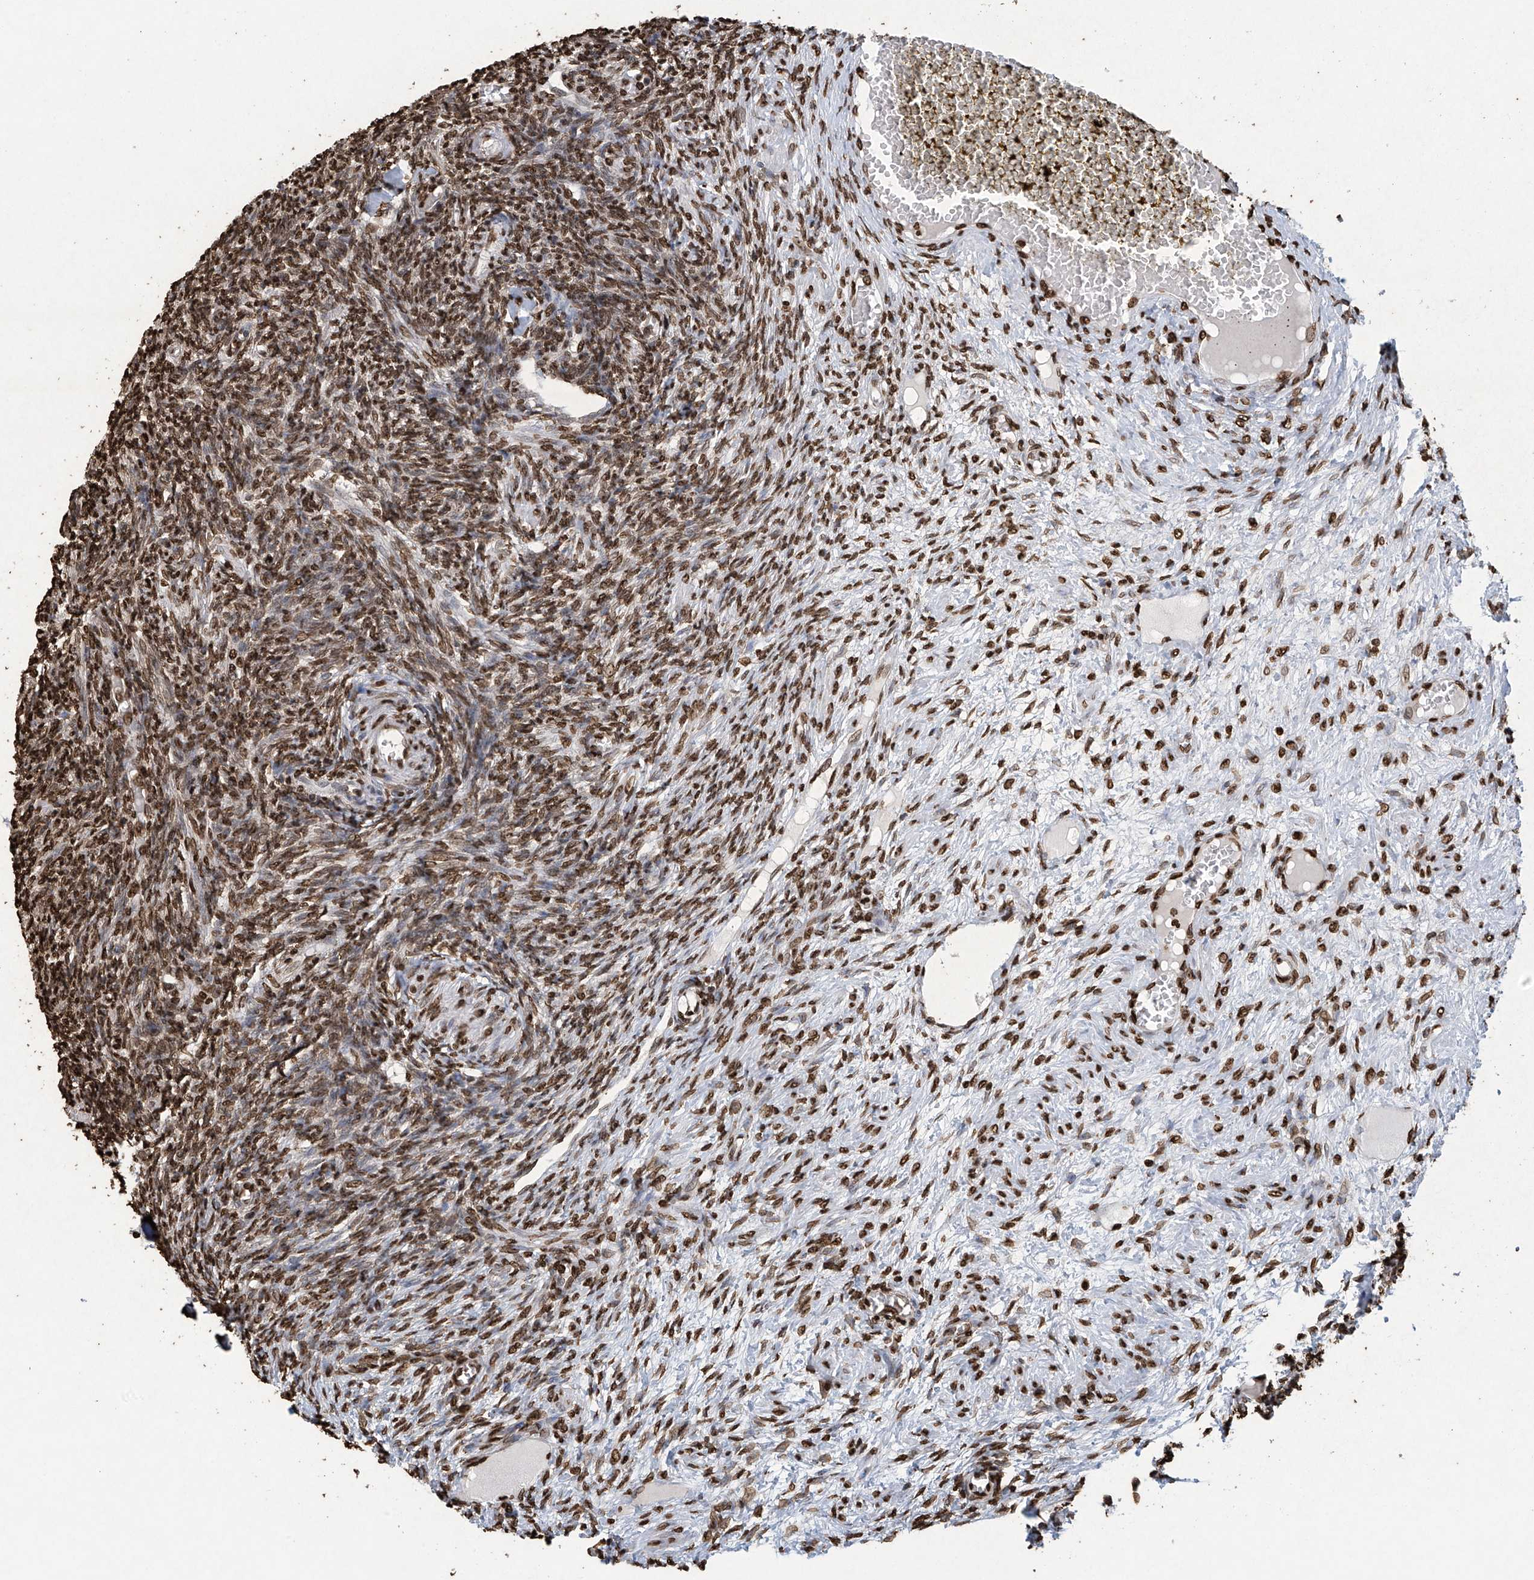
{"staining": {"intensity": "strong", "quantity": ">75%", "location": "nuclear"}, "tissue": "ovary", "cell_type": "Ovarian stroma cells", "image_type": "normal", "snomed": [{"axis": "morphology", "description": "Normal tissue, NOS"}, {"axis": "topography", "description": "Ovary"}], "caption": "About >75% of ovarian stroma cells in benign human ovary display strong nuclear protein staining as visualized by brown immunohistochemical staining.", "gene": "H3", "patient": {"sex": "female", "age": 27}}